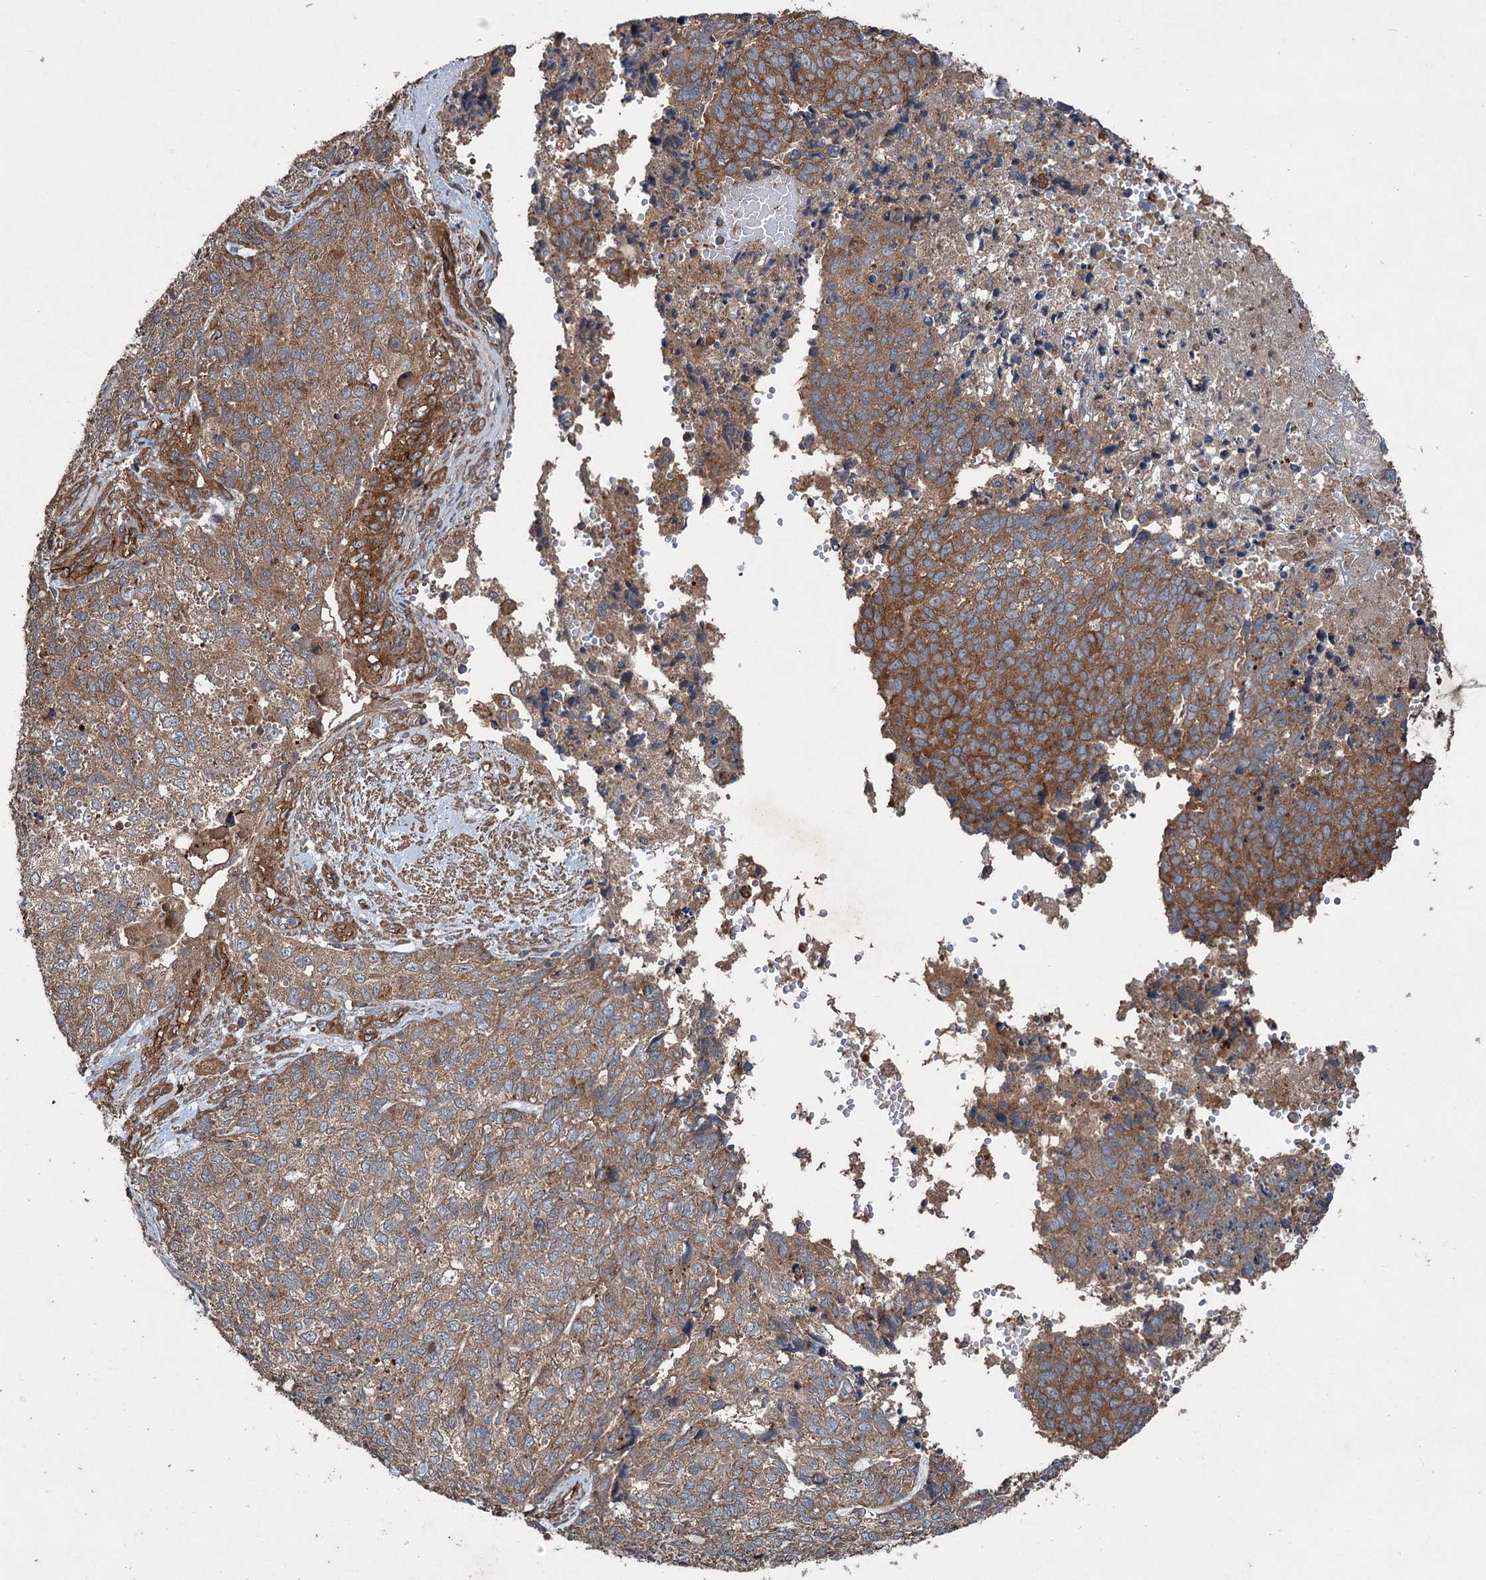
{"staining": {"intensity": "moderate", "quantity": ">75%", "location": "cytoplasmic/membranous"}, "tissue": "cervical cancer", "cell_type": "Tumor cells", "image_type": "cancer", "snomed": [{"axis": "morphology", "description": "Squamous cell carcinoma, NOS"}, {"axis": "topography", "description": "Cervix"}], "caption": "Protein staining exhibits moderate cytoplasmic/membranous positivity in approximately >75% of tumor cells in cervical cancer (squamous cell carcinoma). The staining was performed using DAB (3,3'-diaminobenzidine) to visualize the protein expression in brown, while the nuclei were stained in blue with hematoxylin (Magnification: 20x).", "gene": "RNF214", "patient": {"sex": "female", "age": 63}}